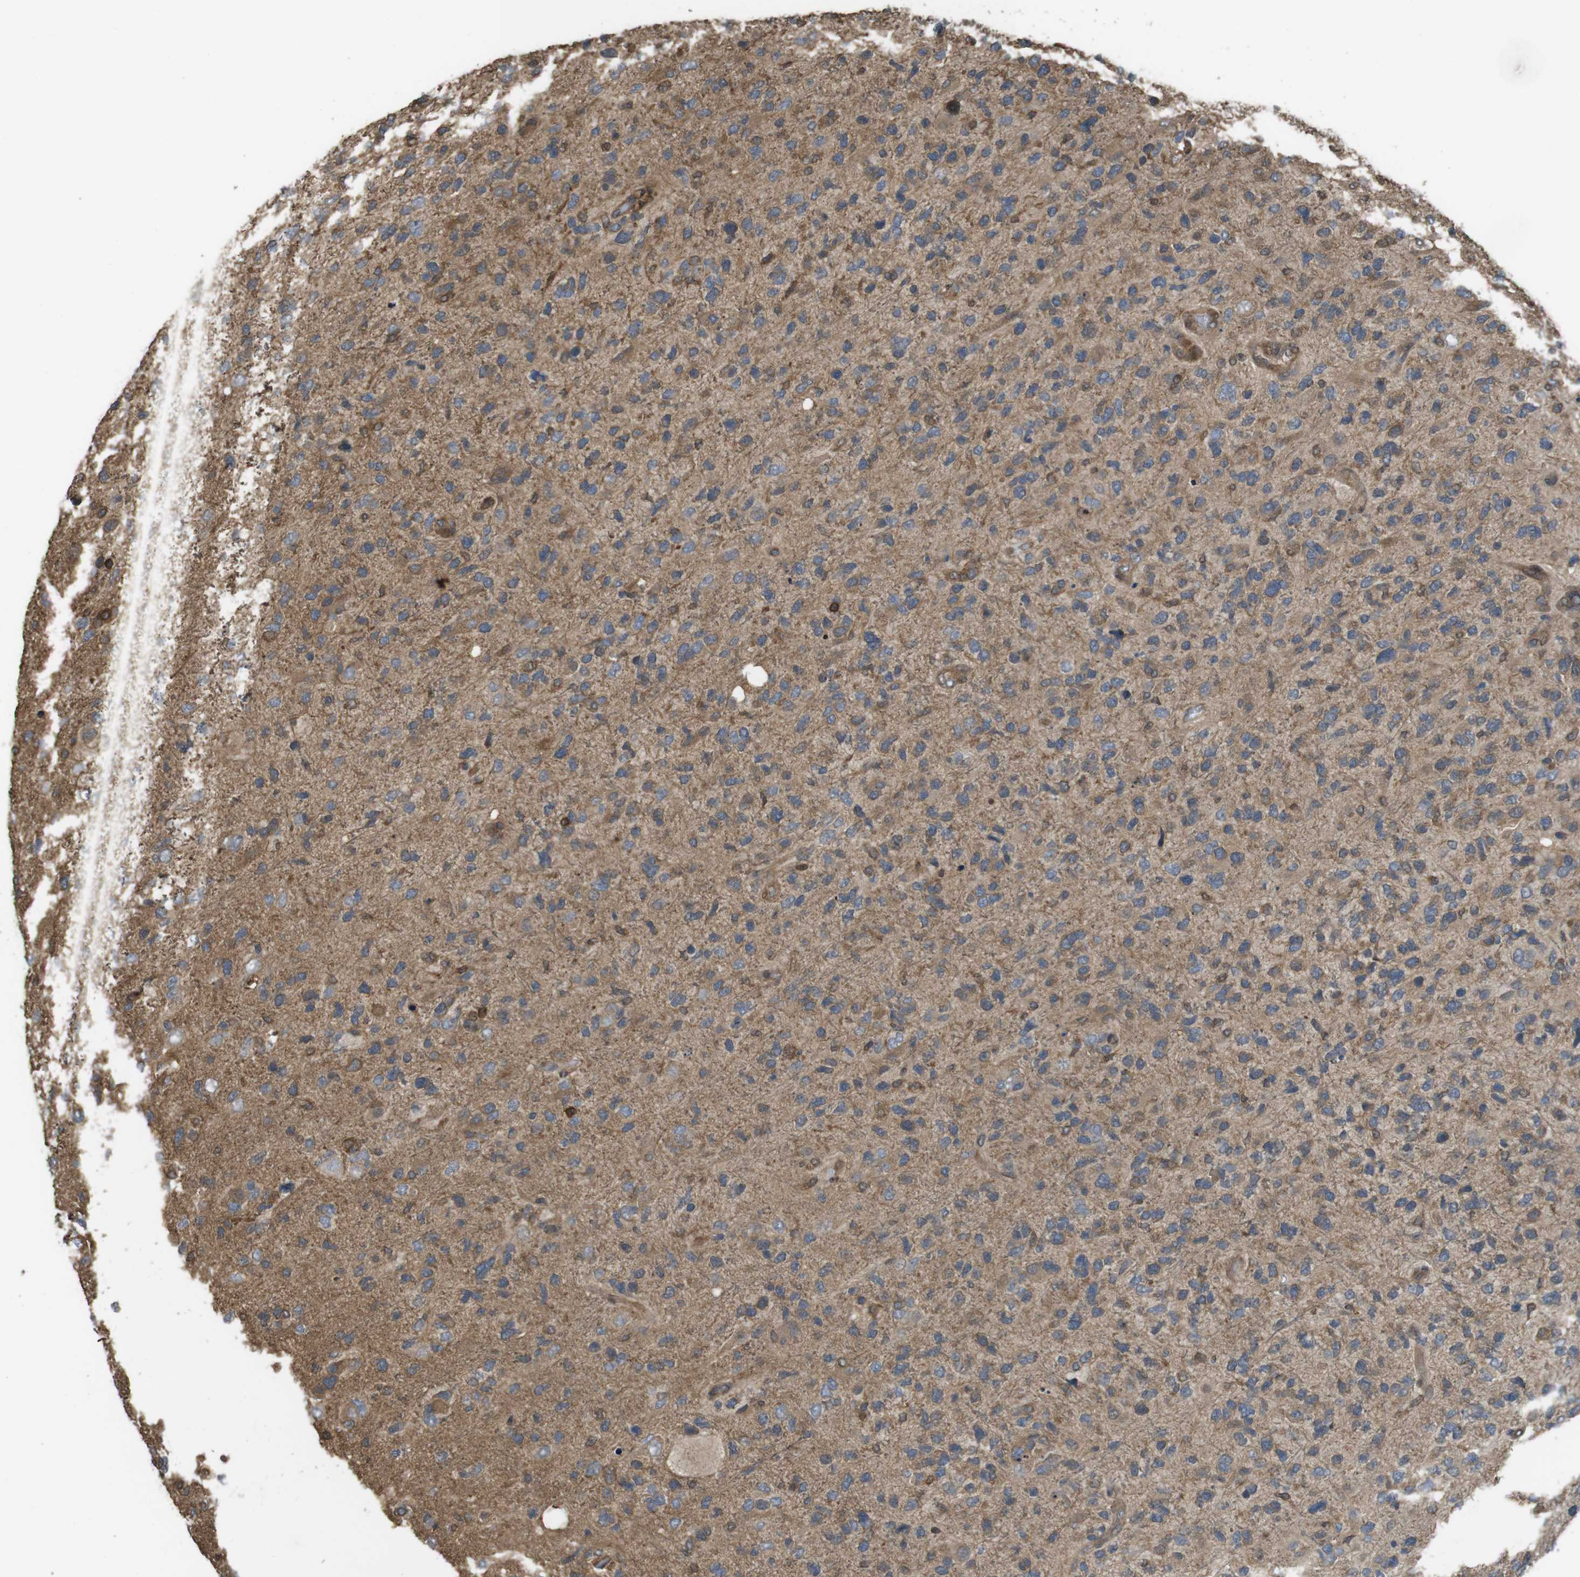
{"staining": {"intensity": "moderate", "quantity": ">75%", "location": "cytoplasmic/membranous"}, "tissue": "glioma", "cell_type": "Tumor cells", "image_type": "cancer", "snomed": [{"axis": "morphology", "description": "Glioma, malignant, High grade"}, {"axis": "topography", "description": "Brain"}], "caption": "Malignant glioma (high-grade) was stained to show a protein in brown. There is medium levels of moderate cytoplasmic/membranous staining in approximately >75% of tumor cells. The protein is stained brown, and the nuclei are stained in blue (DAB (3,3'-diaminobenzidine) IHC with brightfield microscopy, high magnification).", "gene": "ARHGDIA", "patient": {"sex": "female", "age": 58}}